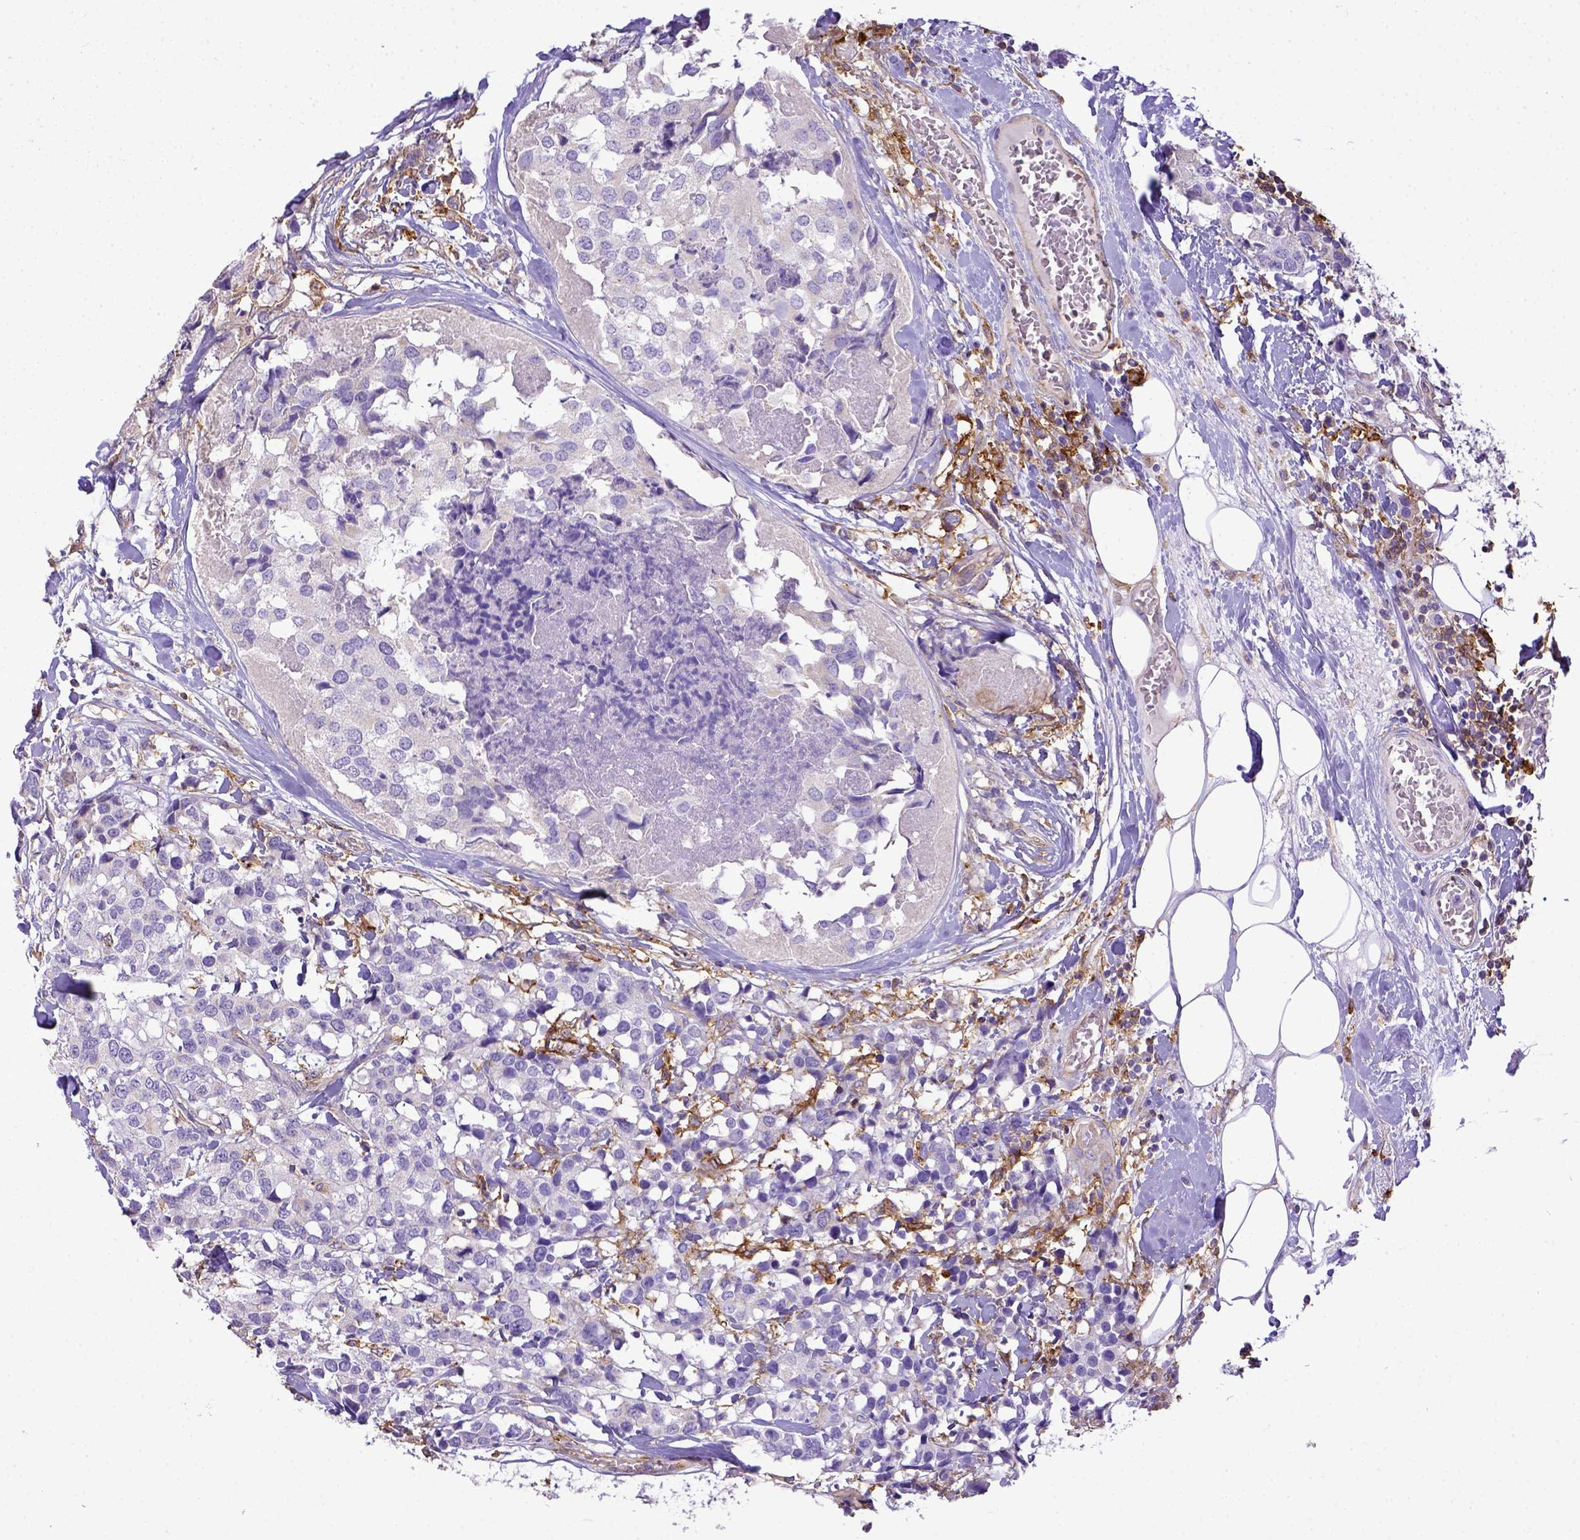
{"staining": {"intensity": "negative", "quantity": "none", "location": "none"}, "tissue": "breast cancer", "cell_type": "Tumor cells", "image_type": "cancer", "snomed": [{"axis": "morphology", "description": "Lobular carcinoma"}, {"axis": "topography", "description": "Breast"}], "caption": "Immunohistochemistry (IHC) of human lobular carcinoma (breast) displays no positivity in tumor cells. (Stains: DAB (3,3'-diaminobenzidine) immunohistochemistry (IHC) with hematoxylin counter stain, Microscopy: brightfield microscopy at high magnification).", "gene": "CD40", "patient": {"sex": "female", "age": 59}}